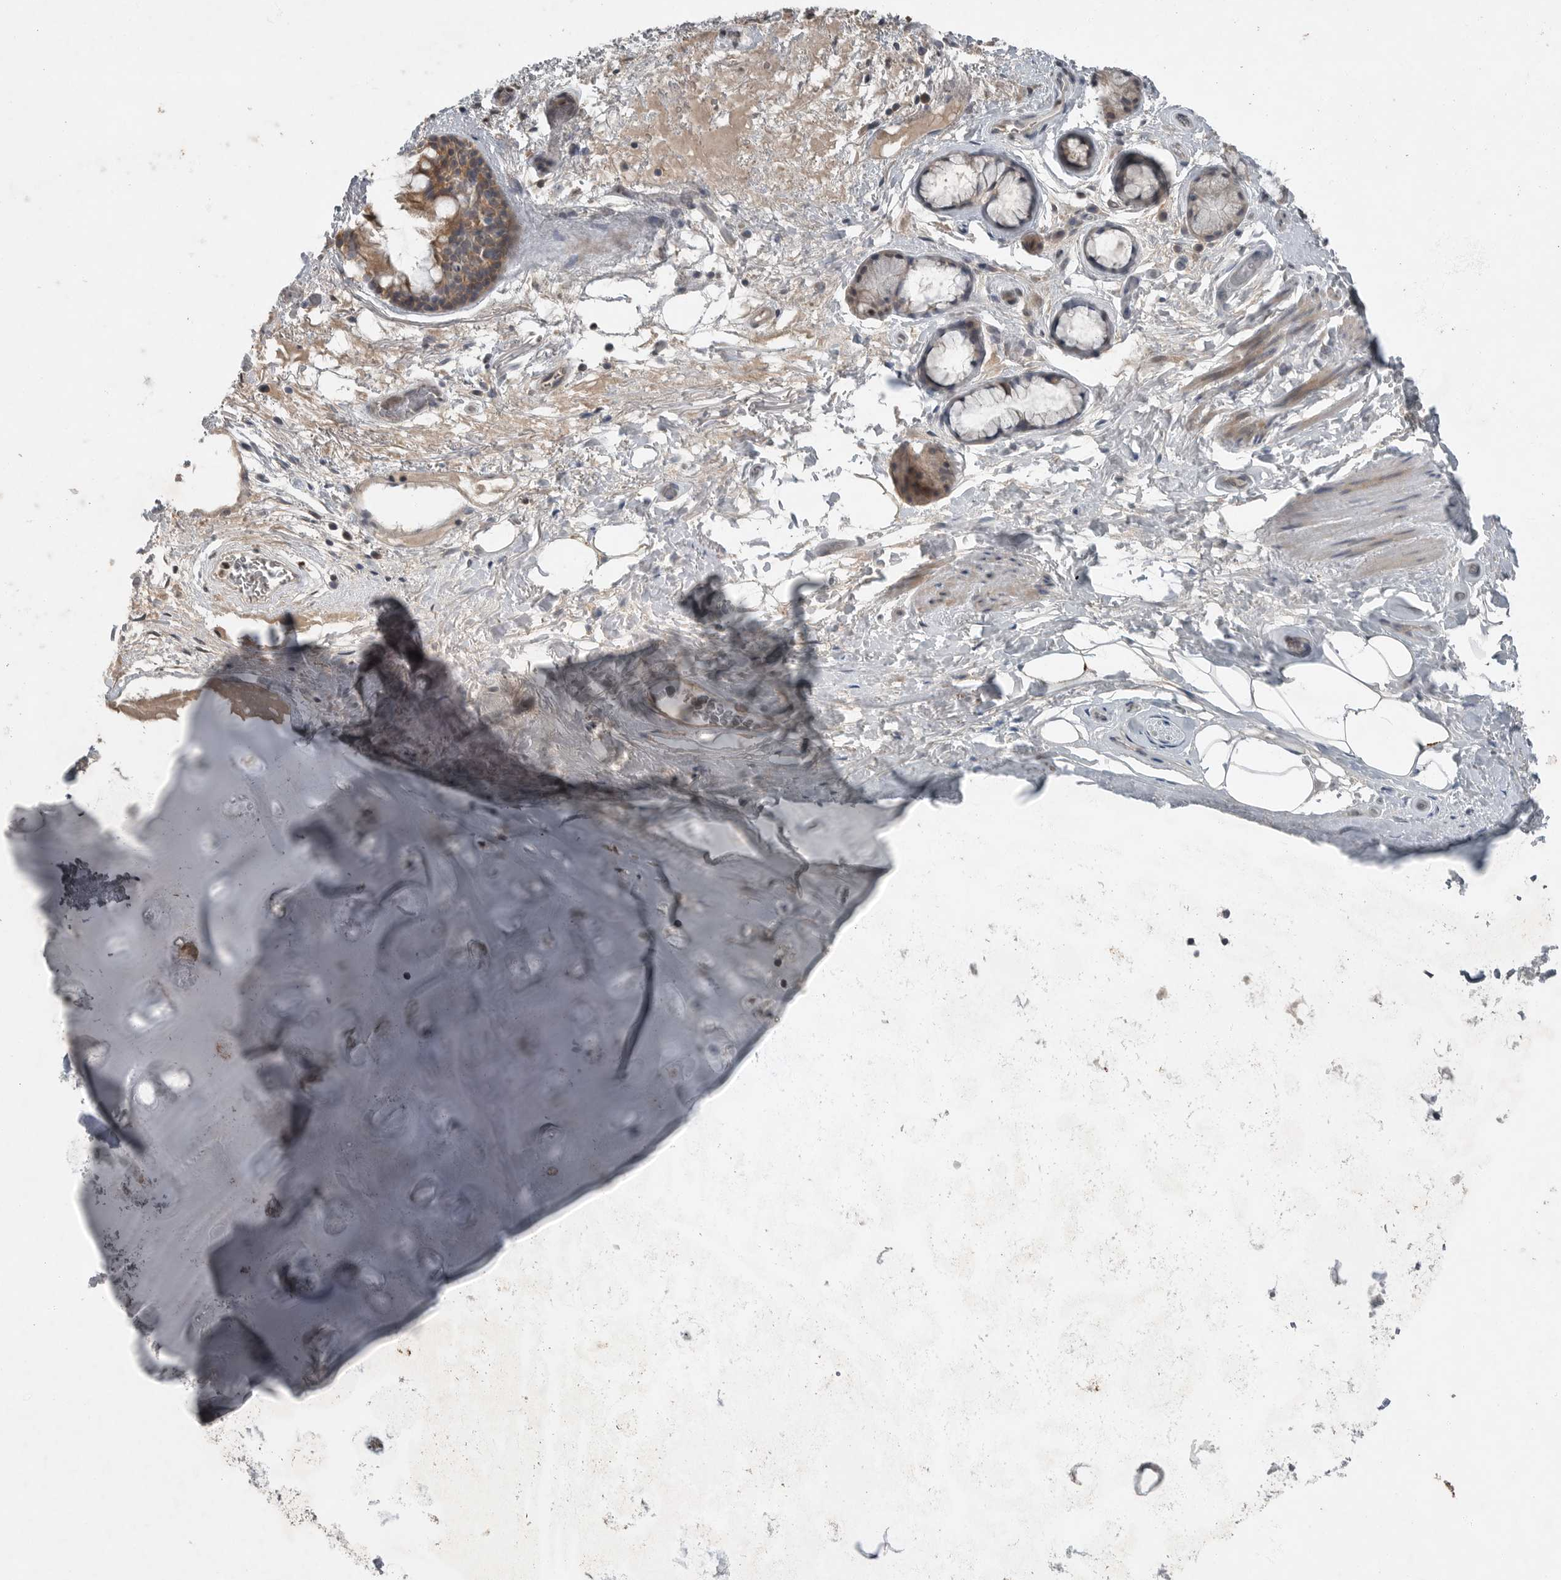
{"staining": {"intensity": "moderate", "quantity": ">75%", "location": "cytoplasmic/membranous"}, "tissue": "bronchus", "cell_type": "Respiratory epithelial cells", "image_type": "normal", "snomed": [{"axis": "morphology", "description": "Normal tissue, NOS"}, {"axis": "topography", "description": "Cartilage tissue"}], "caption": "Protein analysis of benign bronchus exhibits moderate cytoplasmic/membranous staining in approximately >75% of respiratory epithelial cells.", "gene": "MFAP3L", "patient": {"sex": "female", "age": 63}}